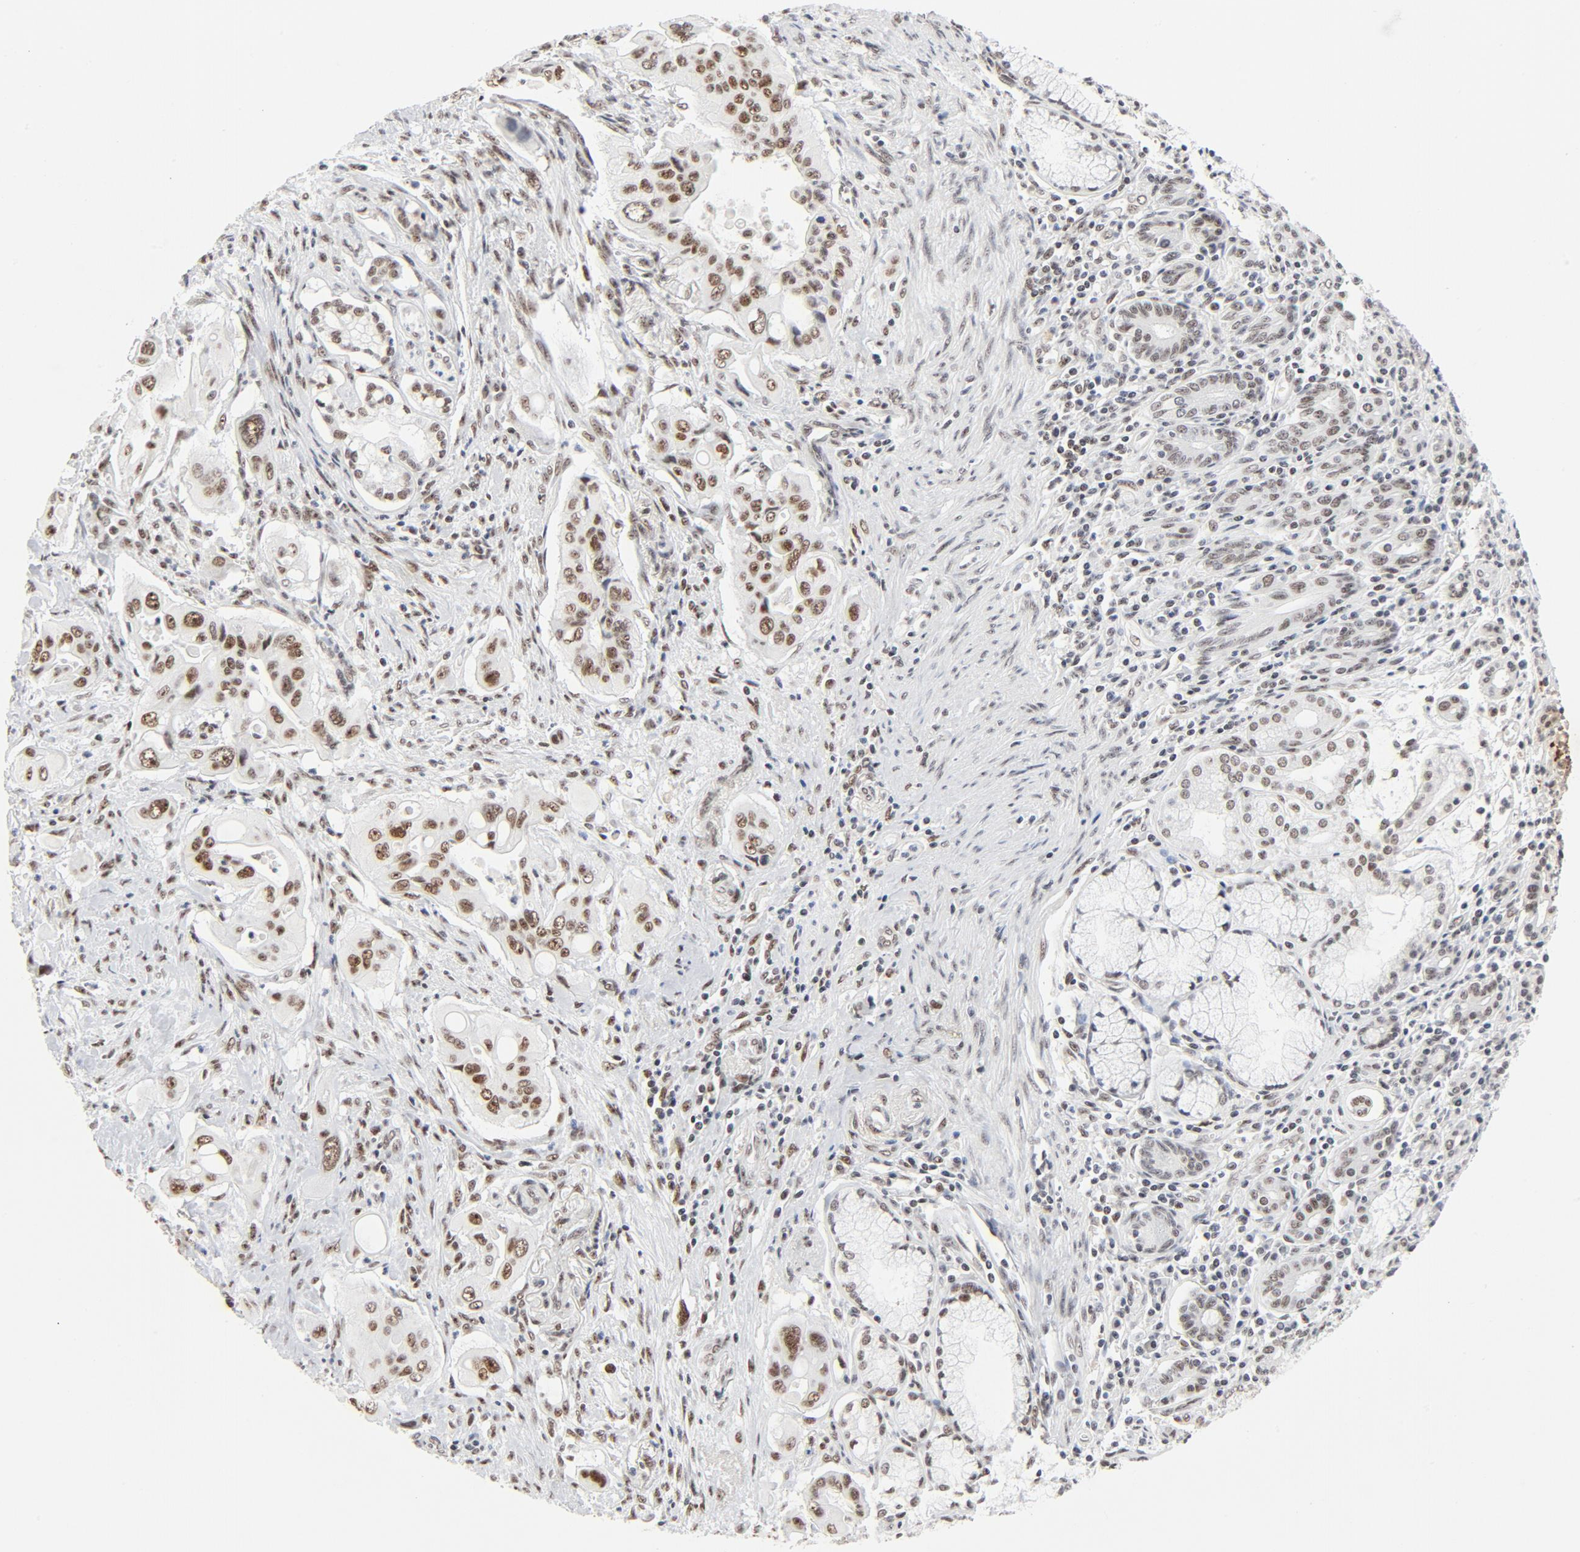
{"staining": {"intensity": "moderate", "quantity": ">75%", "location": "nuclear"}, "tissue": "pancreatic cancer", "cell_type": "Tumor cells", "image_type": "cancer", "snomed": [{"axis": "morphology", "description": "Adenocarcinoma, NOS"}, {"axis": "topography", "description": "Pancreas"}], "caption": "Human pancreatic cancer stained with a brown dye exhibits moderate nuclear positive staining in approximately >75% of tumor cells.", "gene": "GTF2H1", "patient": {"sex": "male", "age": 77}}